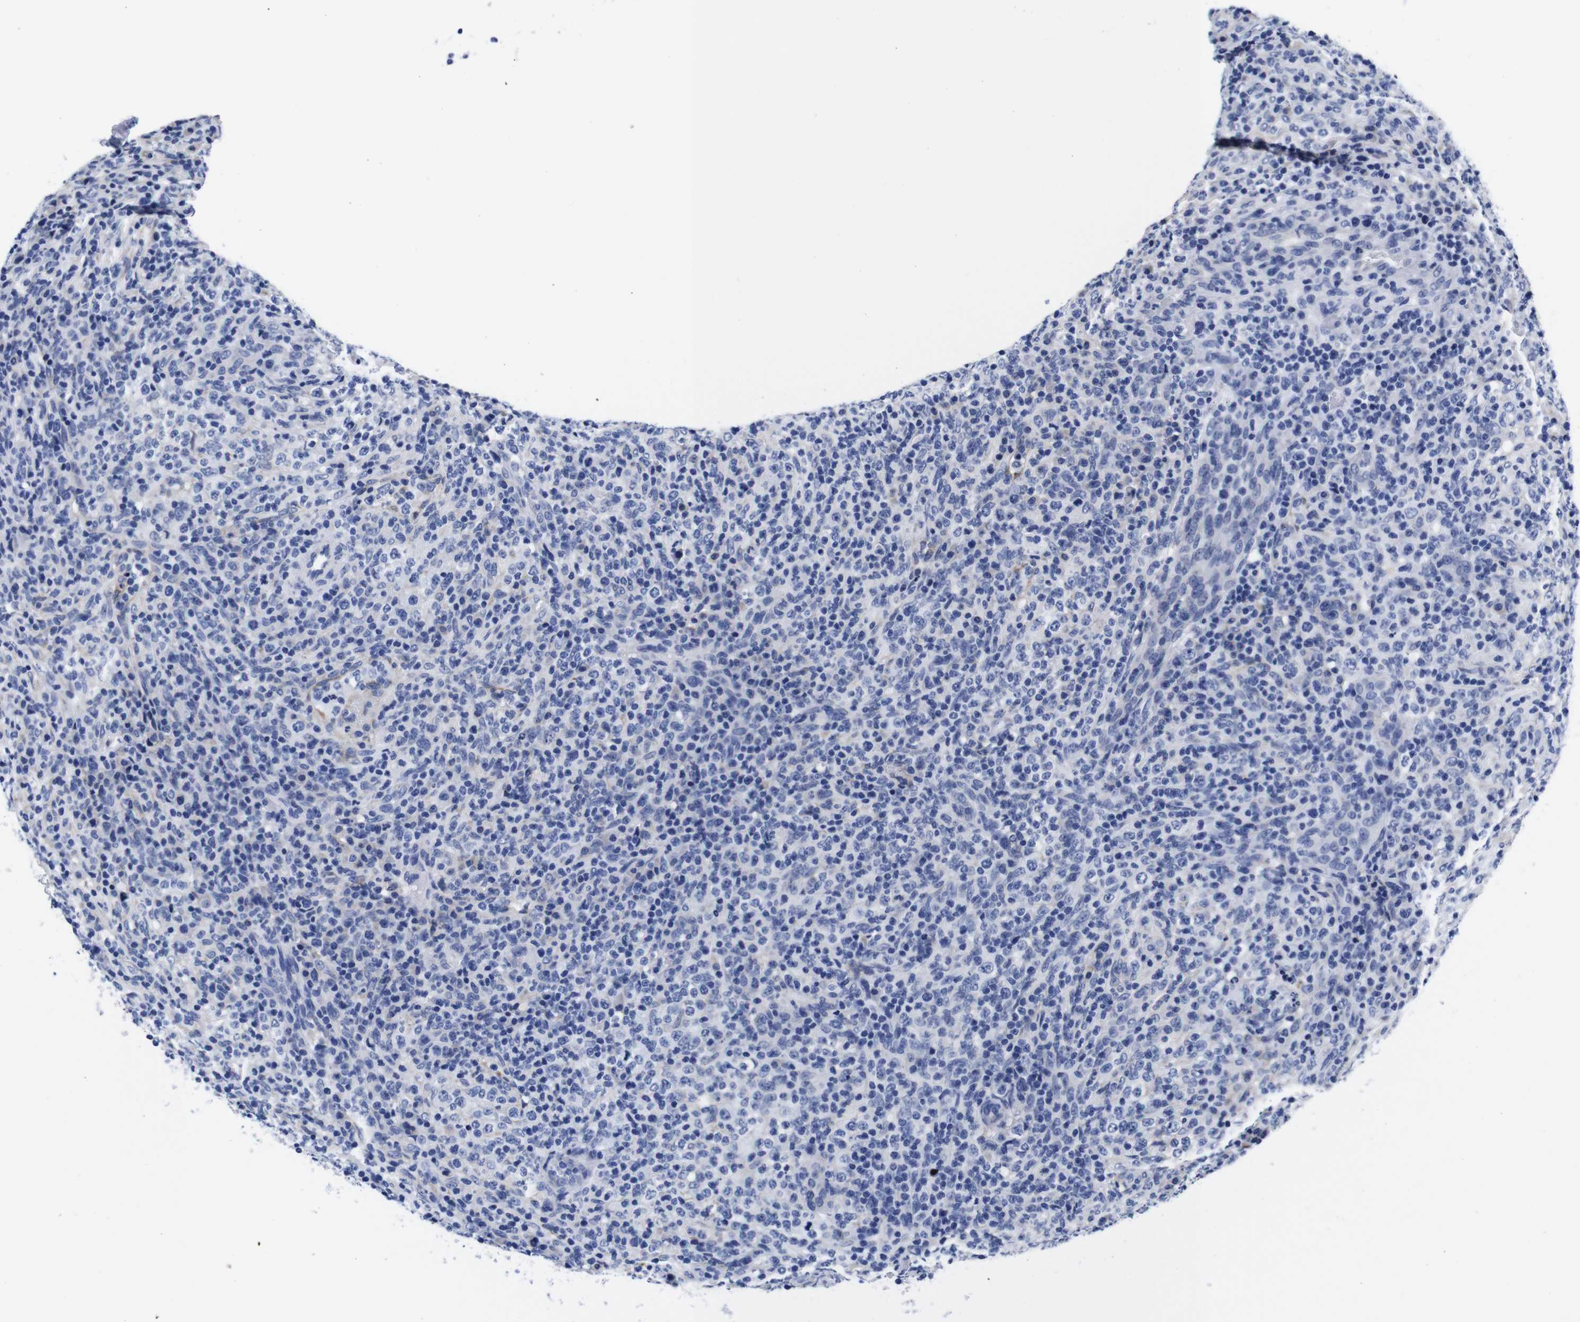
{"staining": {"intensity": "negative", "quantity": "none", "location": "none"}, "tissue": "lymphoma", "cell_type": "Tumor cells", "image_type": "cancer", "snomed": [{"axis": "morphology", "description": "Malignant lymphoma, non-Hodgkin's type, High grade"}, {"axis": "topography", "description": "Lymph node"}], "caption": "Tumor cells show no significant protein staining in high-grade malignant lymphoma, non-Hodgkin's type.", "gene": "CLEC4G", "patient": {"sex": "female", "age": 76}}